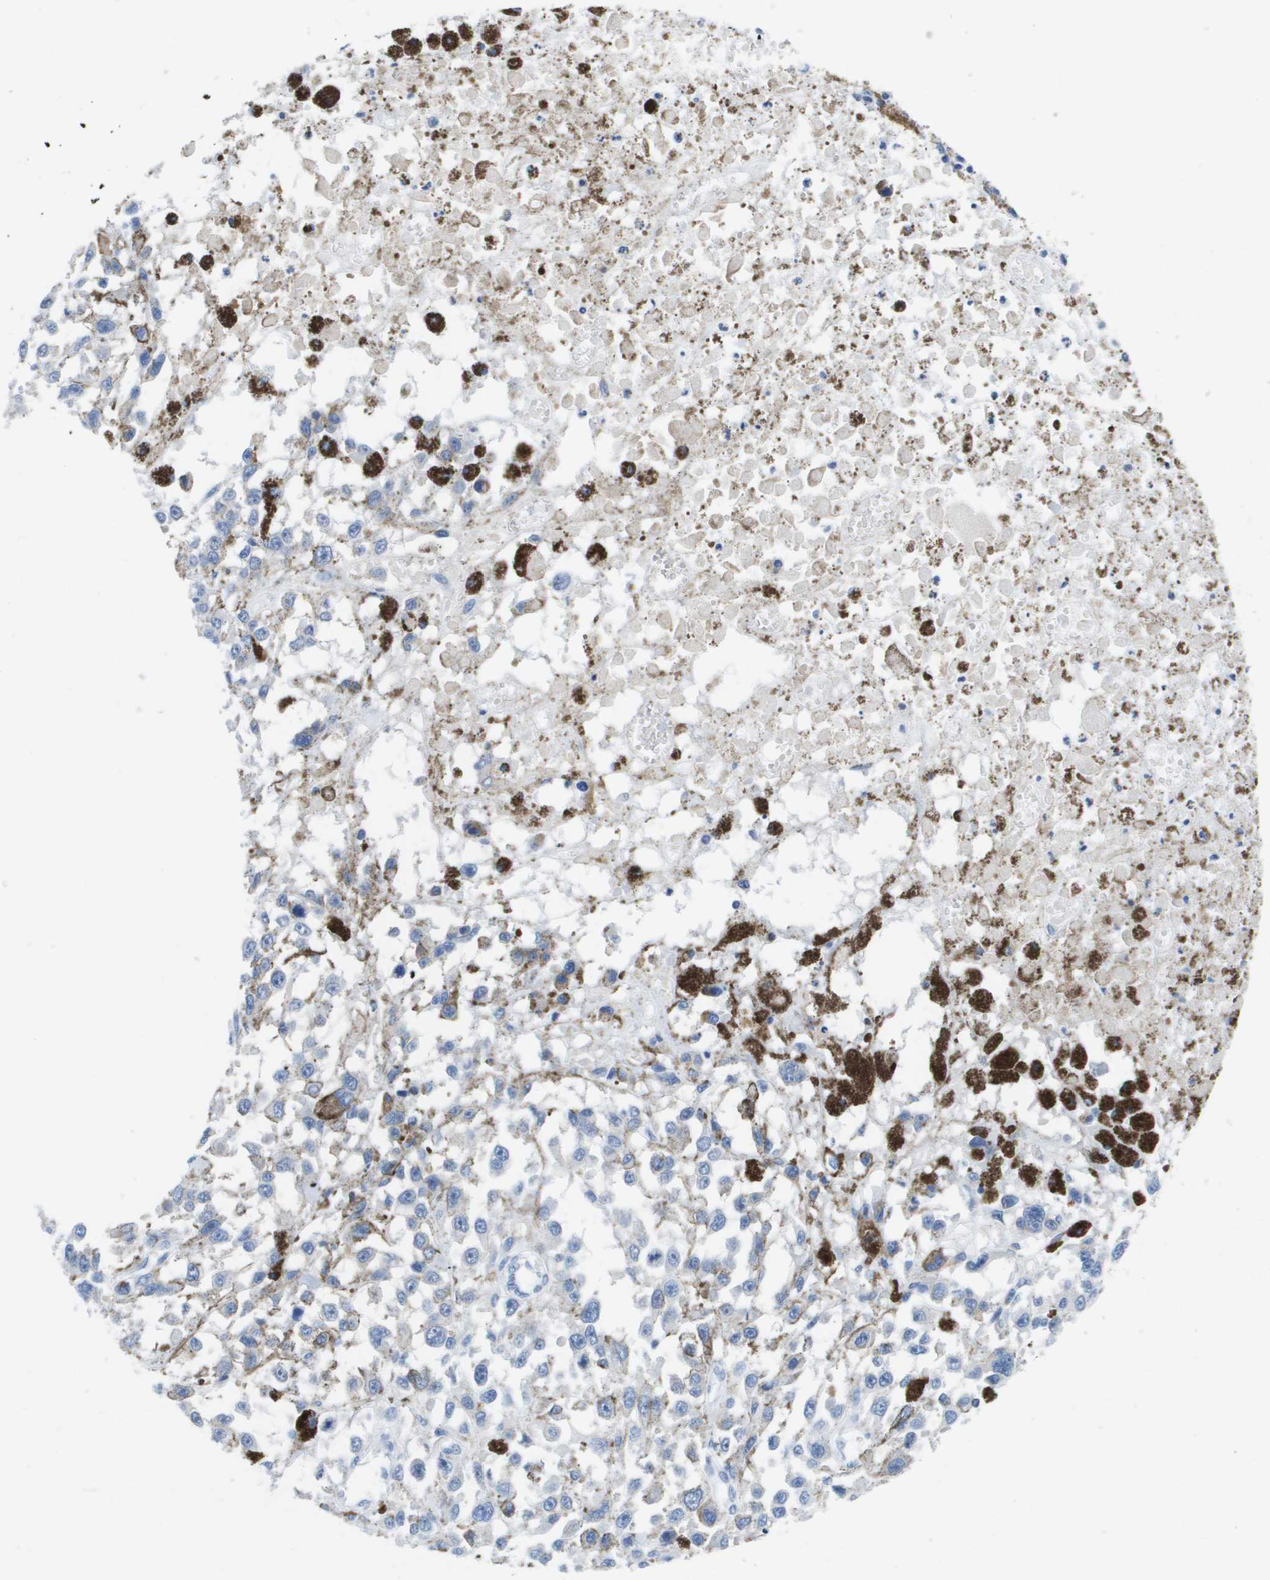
{"staining": {"intensity": "weak", "quantity": "<25%", "location": "cytoplasmic/membranous"}, "tissue": "melanoma", "cell_type": "Tumor cells", "image_type": "cancer", "snomed": [{"axis": "morphology", "description": "Malignant melanoma, Metastatic site"}, {"axis": "topography", "description": "Lymph node"}], "caption": "Image shows no significant protein positivity in tumor cells of melanoma.", "gene": "MS4A1", "patient": {"sex": "male", "age": 59}}